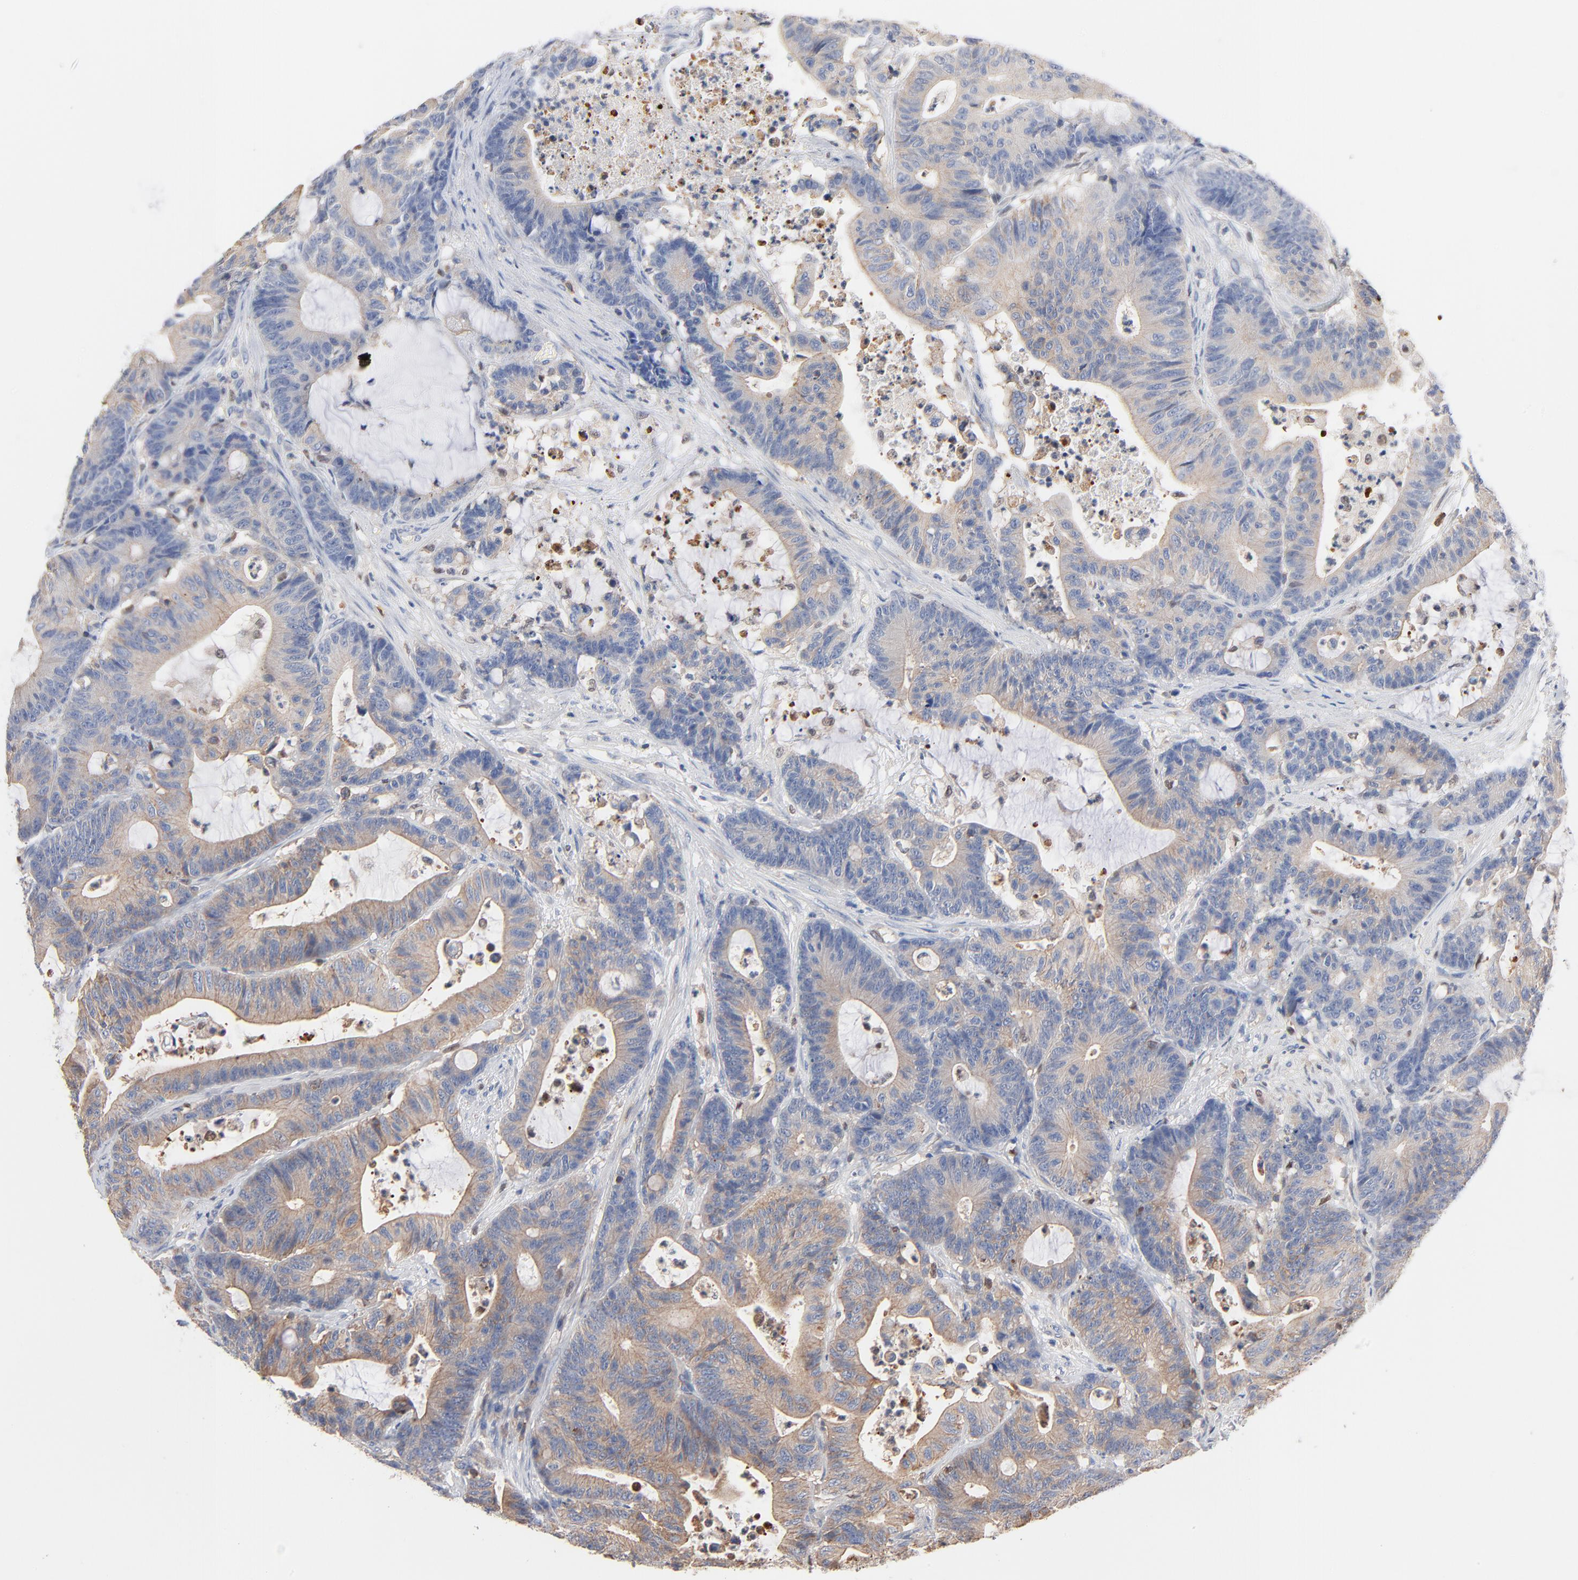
{"staining": {"intensity": "weak", "quantity": ">75%", "location": "cytoplasmic/membranous"}, "tissue": "colorectal cancer", "cell_type": "Tumor cells", "image_type": "cancer", "snomed": [{"axis": "morphology", "description": "Adenocarcinoma, NOS"}, {"axis": "topography", "description": "Colon"}], "caption": "Protein staining of colorectal cancer tissue displays weak cytoplasmic/membranous expression in approximately >75% of tumor cells.", "gene": "ARHGEF6", "patient": {"sex": "female", "age": 84}}